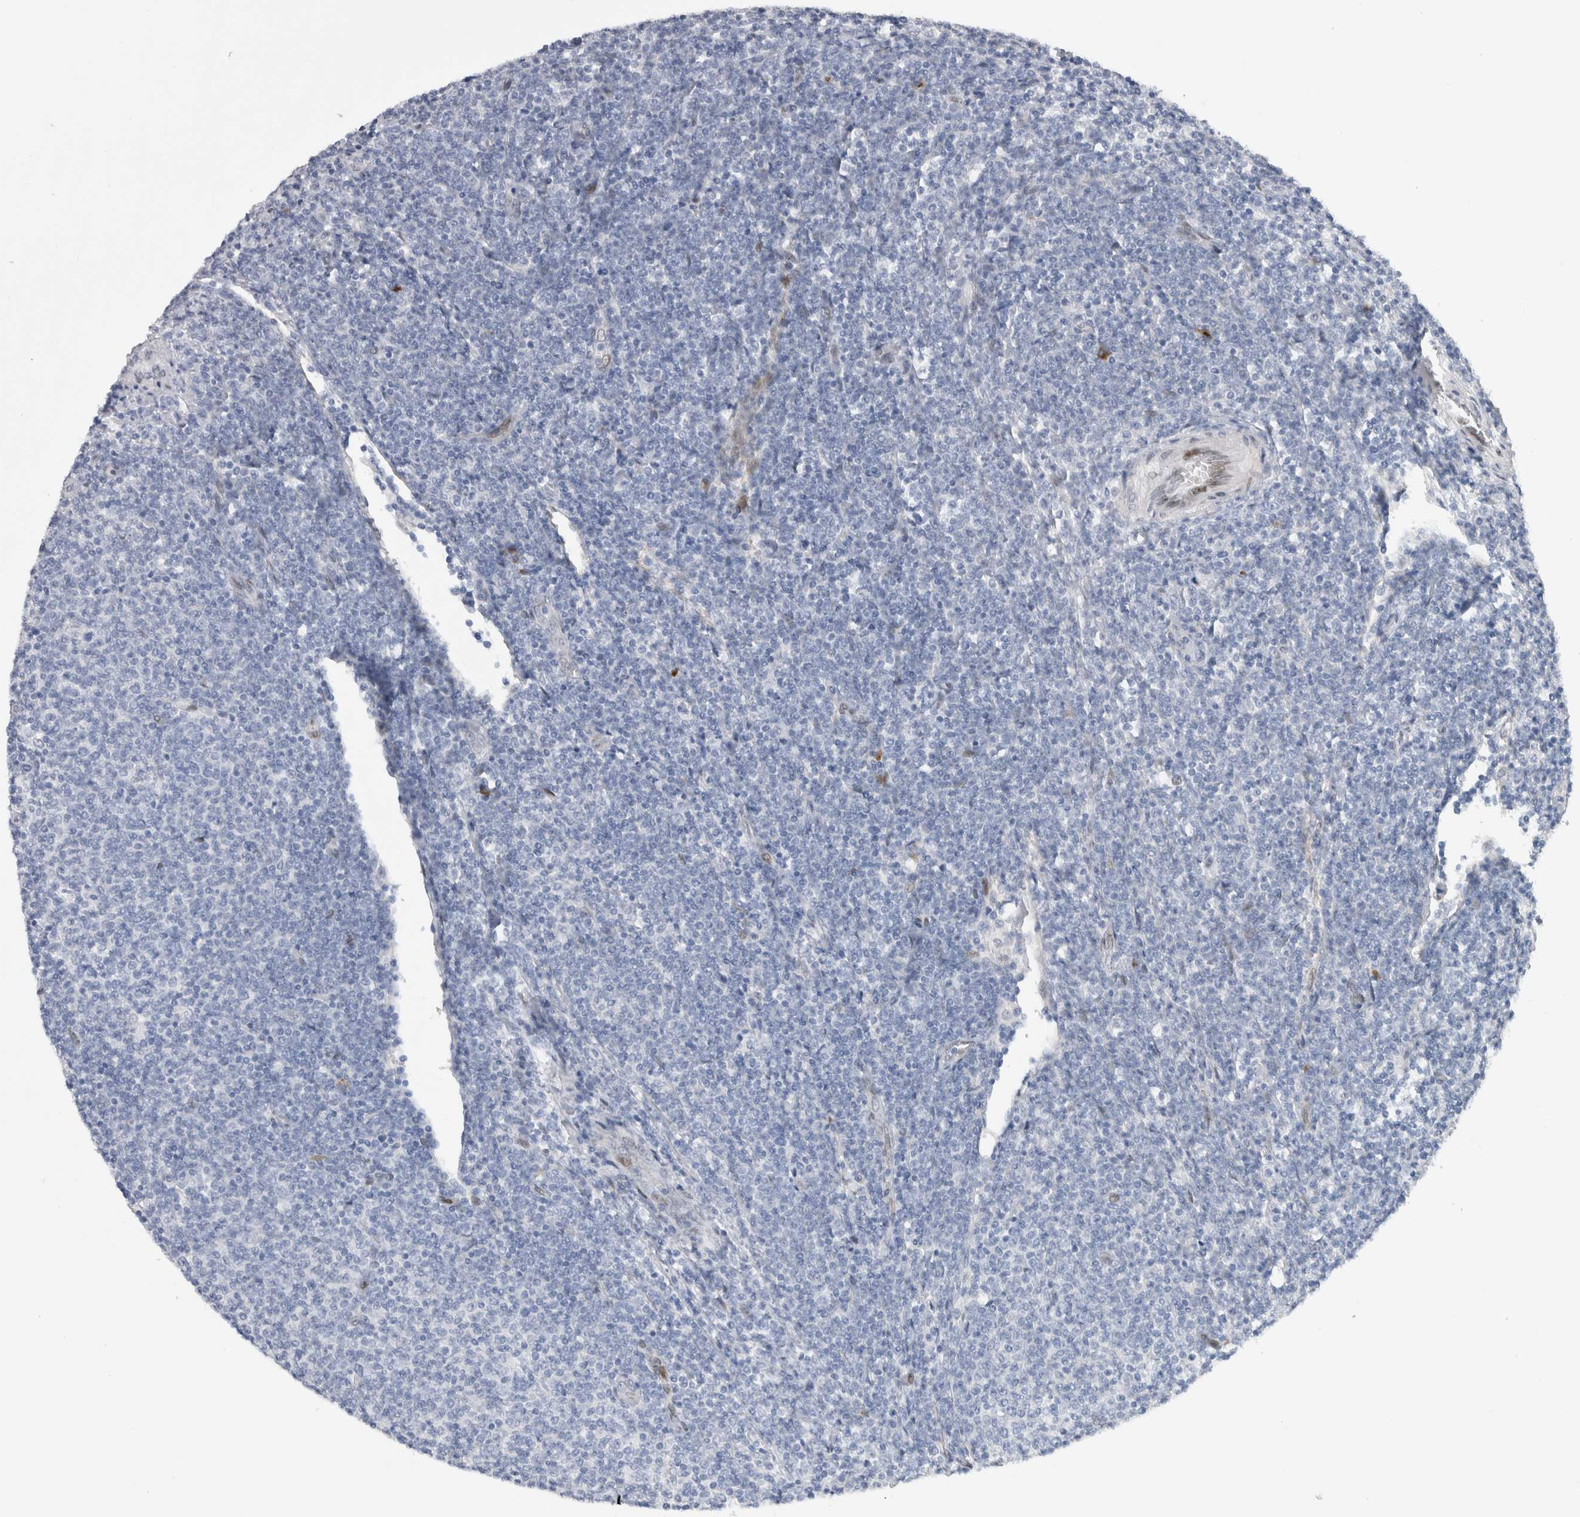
{"staining": {"intensity": "negative", "quantity": "none", "location": "none"}, "tissue": "lymphoma", "cell_type": "Tumor cells", "image_type": "cancer", "snomed": [{"axis": "morphology", "description": "Malignant lymphoma, non-Hodgkin's type, Low grade"}, {"axis": "topography", "description": "Lymph node"}], "caption": "DAB immunohistochemical staining of human lymphoma exhibits no significant staining in tumor cells.", "gene": "DMTN", "patient": {"sex": "male", "age": 66}}